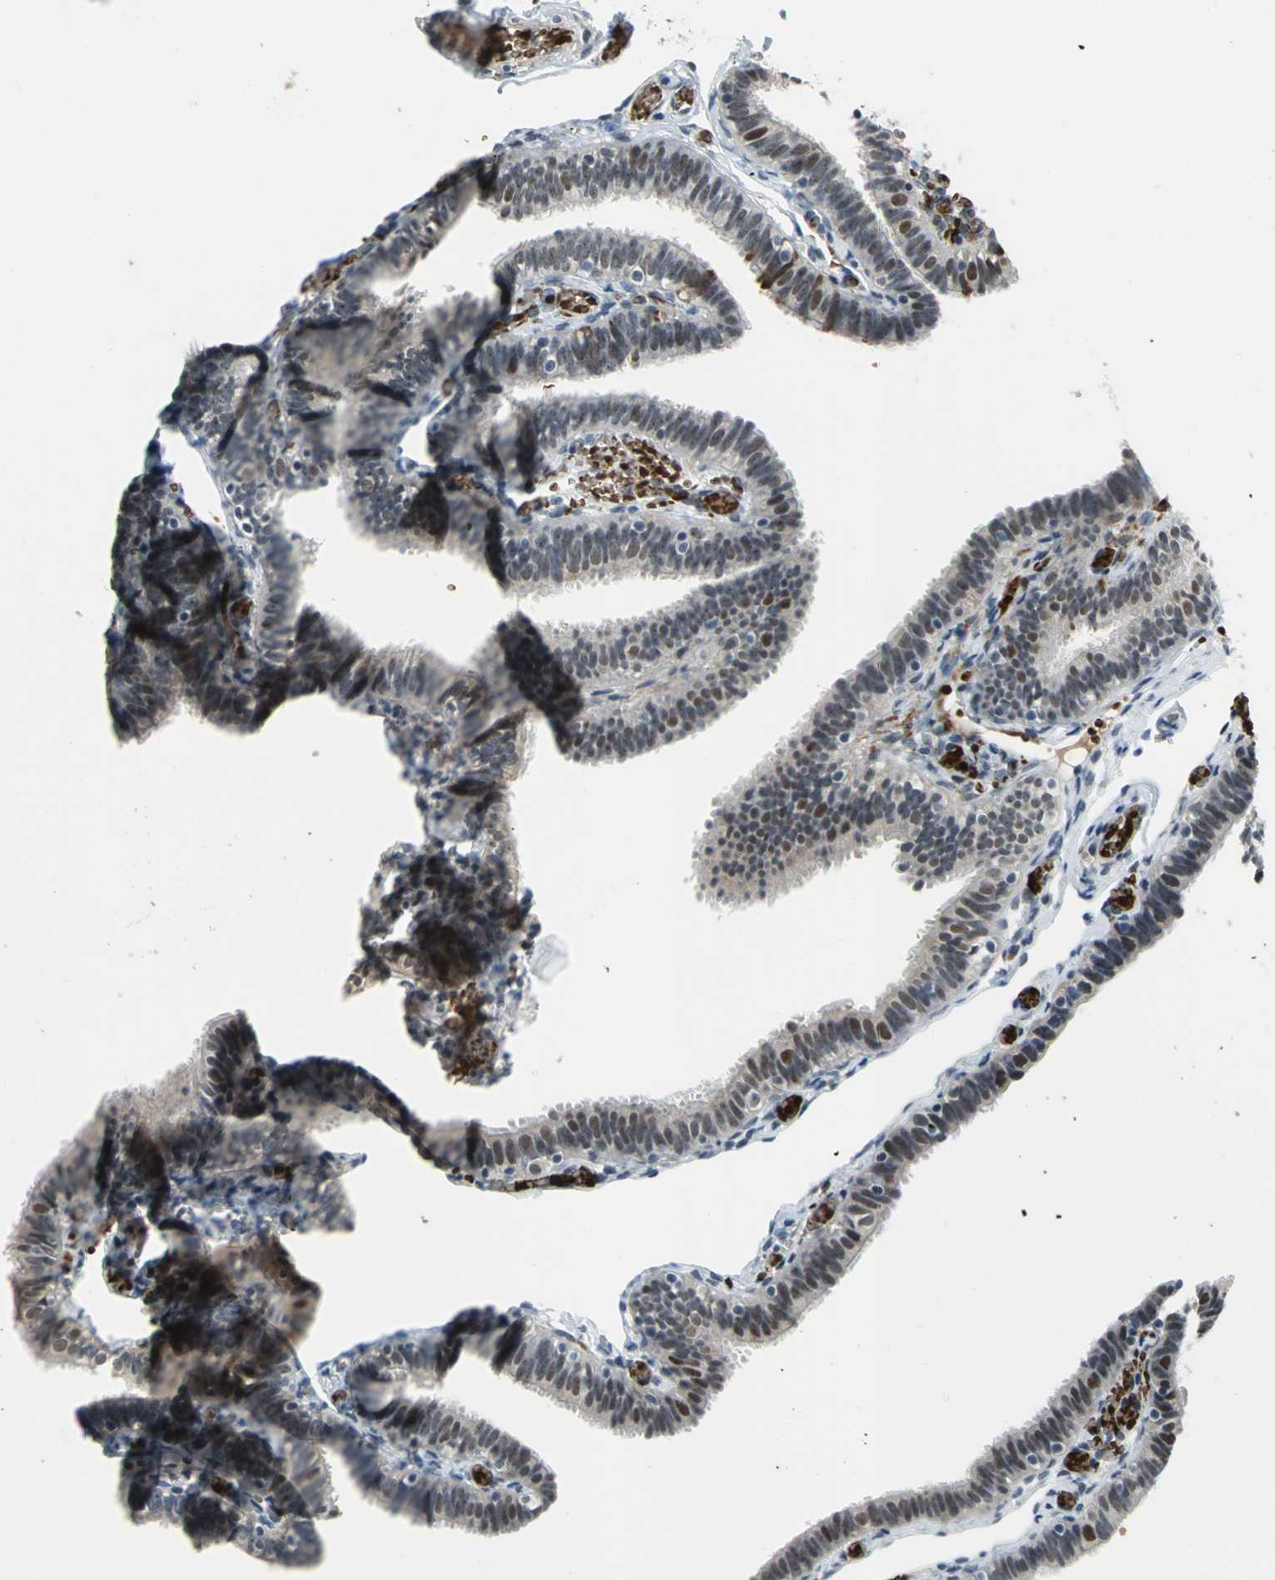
{"staining": {"intensity": "weak", "quantity": "25%-75%", "location": "nuclear"}, "tissue": "fallopian tube", "cell_type": "Glandular cells", "image_type": "normal", "snomed": [{"axis": "morphology", "description": "Normal tissue, NOS"}, {"axis": "topography", "description": "Fallopian tube"}], "caption": "Human fallopian tube stained with a protein marker demonstrates weak staining in glandular cells.", "gene": "GLI3", "patient": {"sex": "female", "age": 46}}